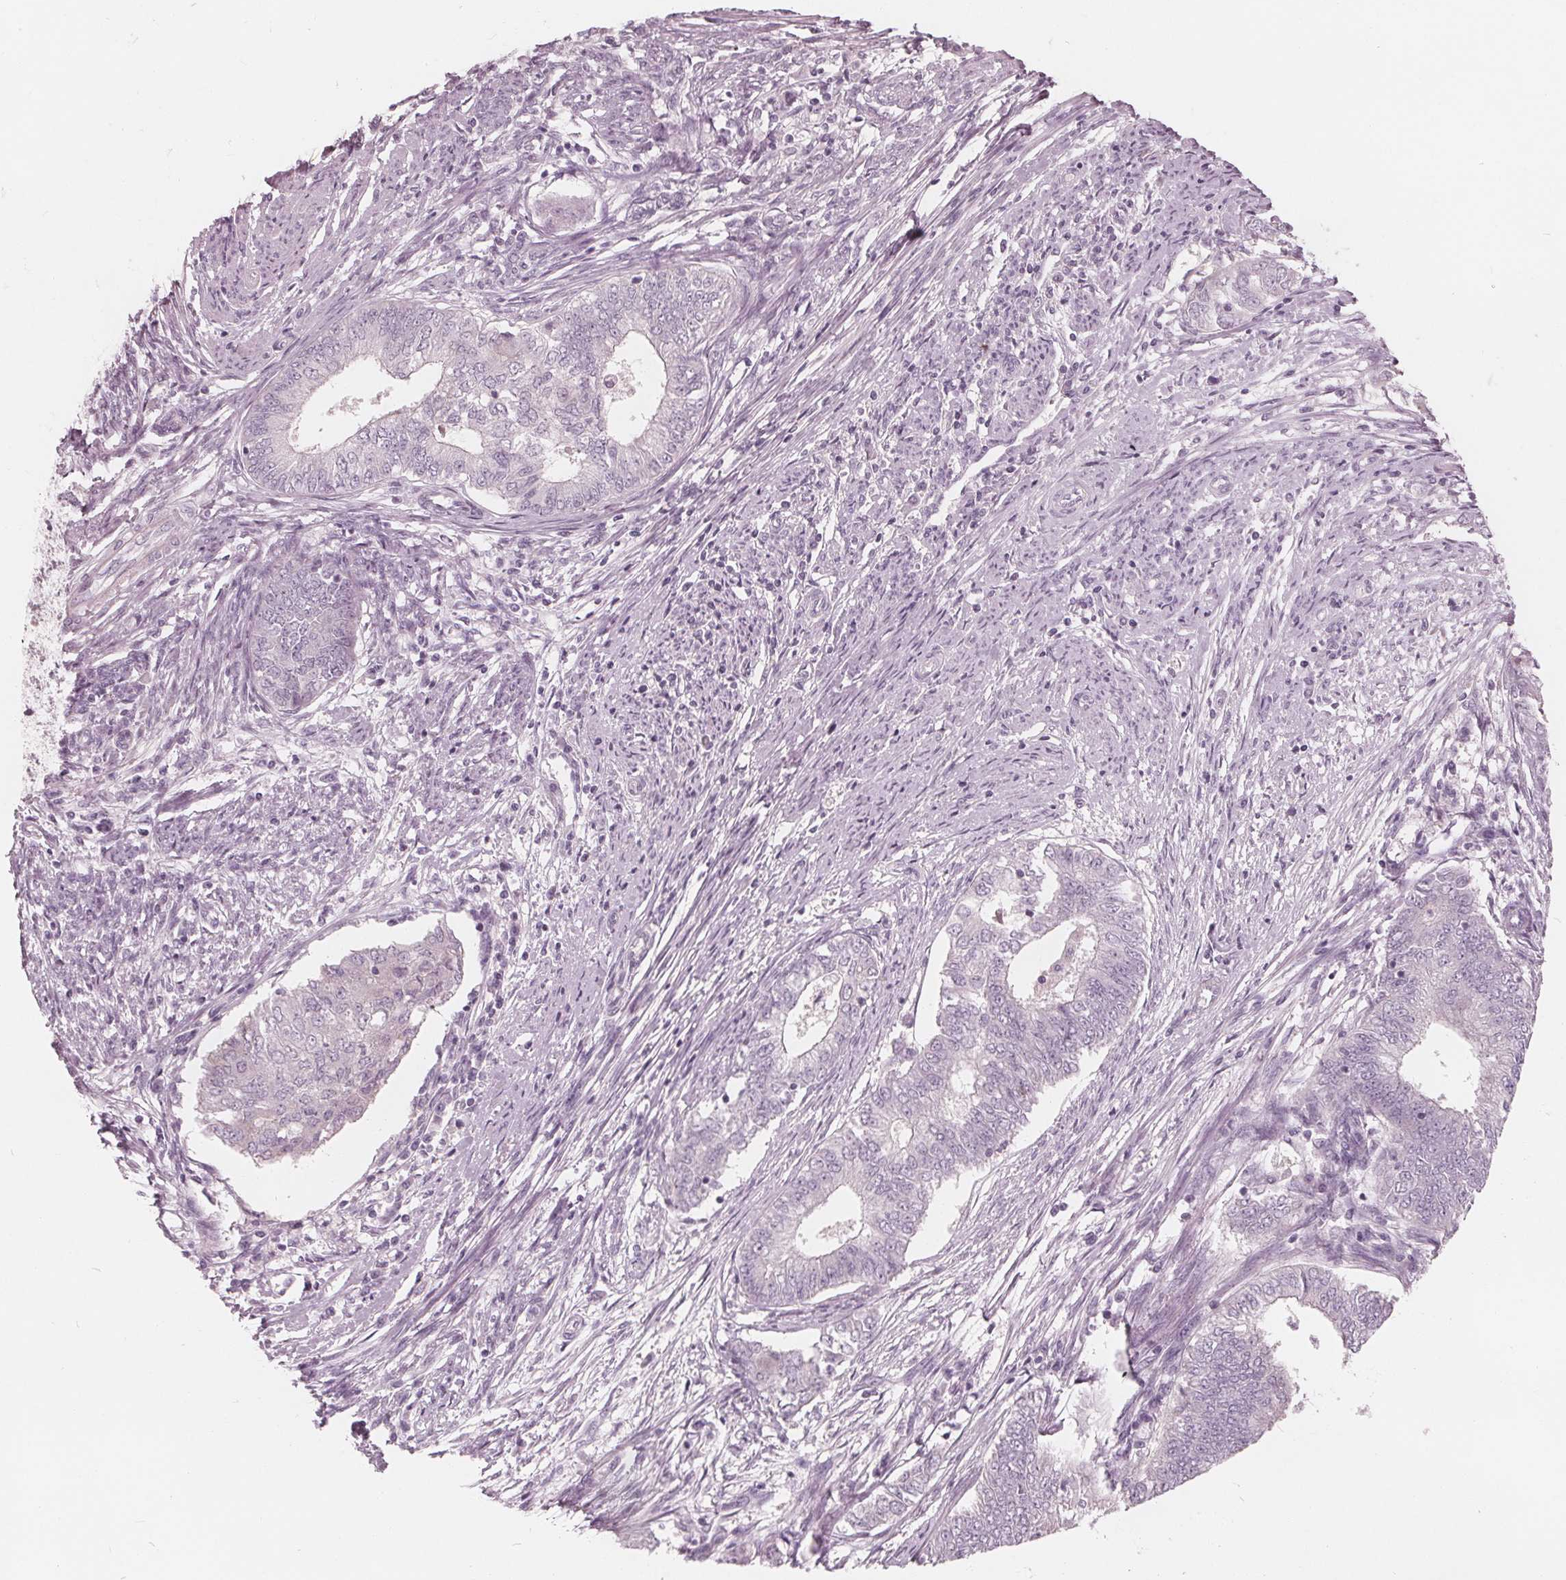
{"staining": {"intensity": "negative", "quantity": "none", "location": "none"}, "tissue": "endometrial cancer", "cell_type": "Tumor cells", "image_type": "cancer", "snomed": [{"axis": "morphology", "description": "Adenocarcinoma, NOS"}, {"axis": "topography", "description": "Endometrium"}], "caption": "Immunohistochemical staining of human endometrial adenocarcinoma shows no significant expression in tumor cells. (DAB immunohistochemistry with hematoxylin counter stain).", "gene": "SAT2", "patient": {"sex": "female", "age": 62}}